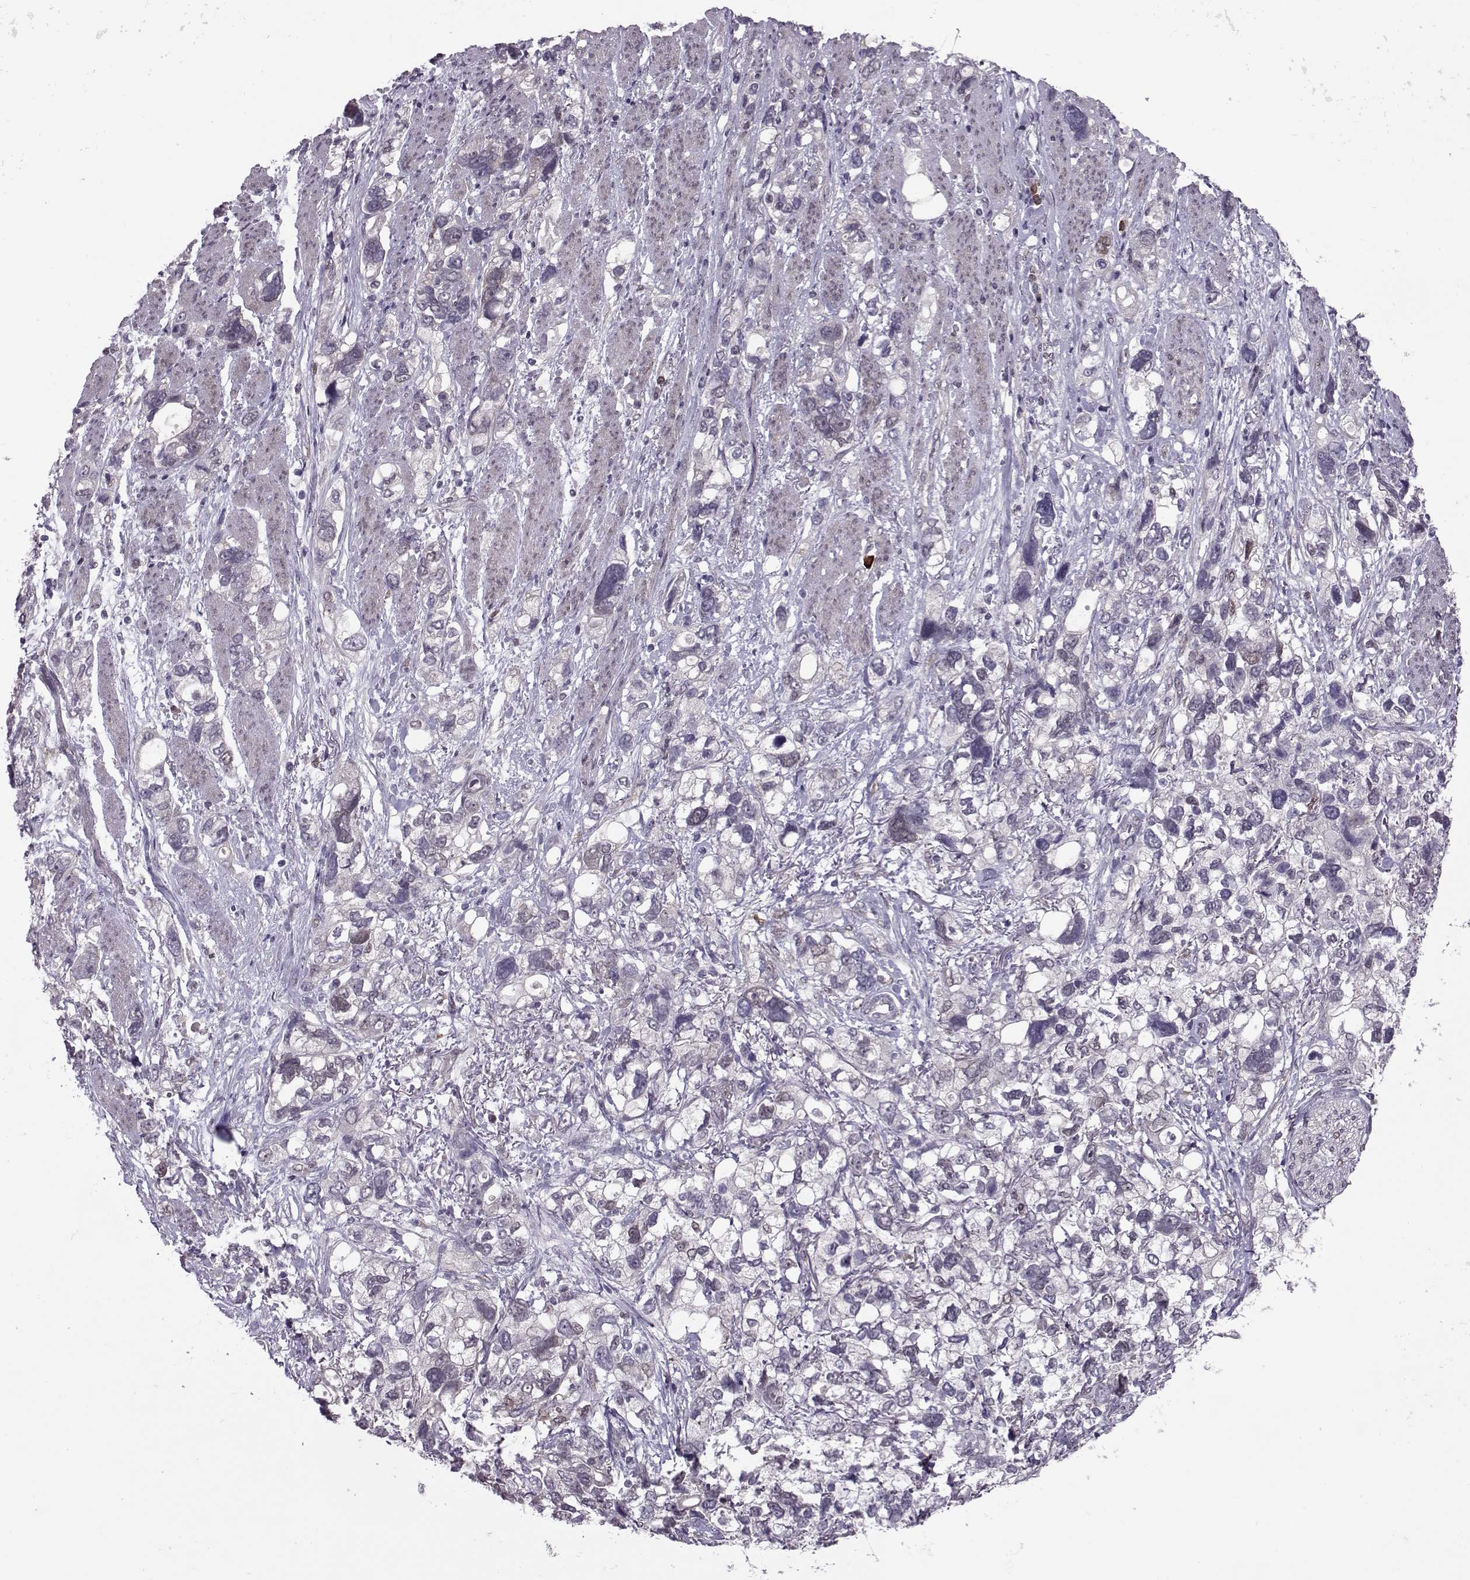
{"staining": {"intensity": "negative", "quantity": "none", "location": "none"}, "tissue": "stomach cancer", "cell_type": "Tumor cells", "image_type": "cancer", "snomed": [{"axis": "morphology", "description": "Adenocarcinoma, NOS"}, {"axis": "topography", "description": "Stomach, upper"}], "caption": "IHC photomicrograph of human adenocarcinoma (stomach) stained for a protein (brown), which demonstrates no staining in tumor cells. The staining was performed using DAB (3,3'-diaminobenzidine) to visualize the protein expression in brown, while the nuclei were stained in blue with hematoxylin (Magnification: 20x).", "gene": "CDK4", "patient": {"sex": "female", "age": 81}}